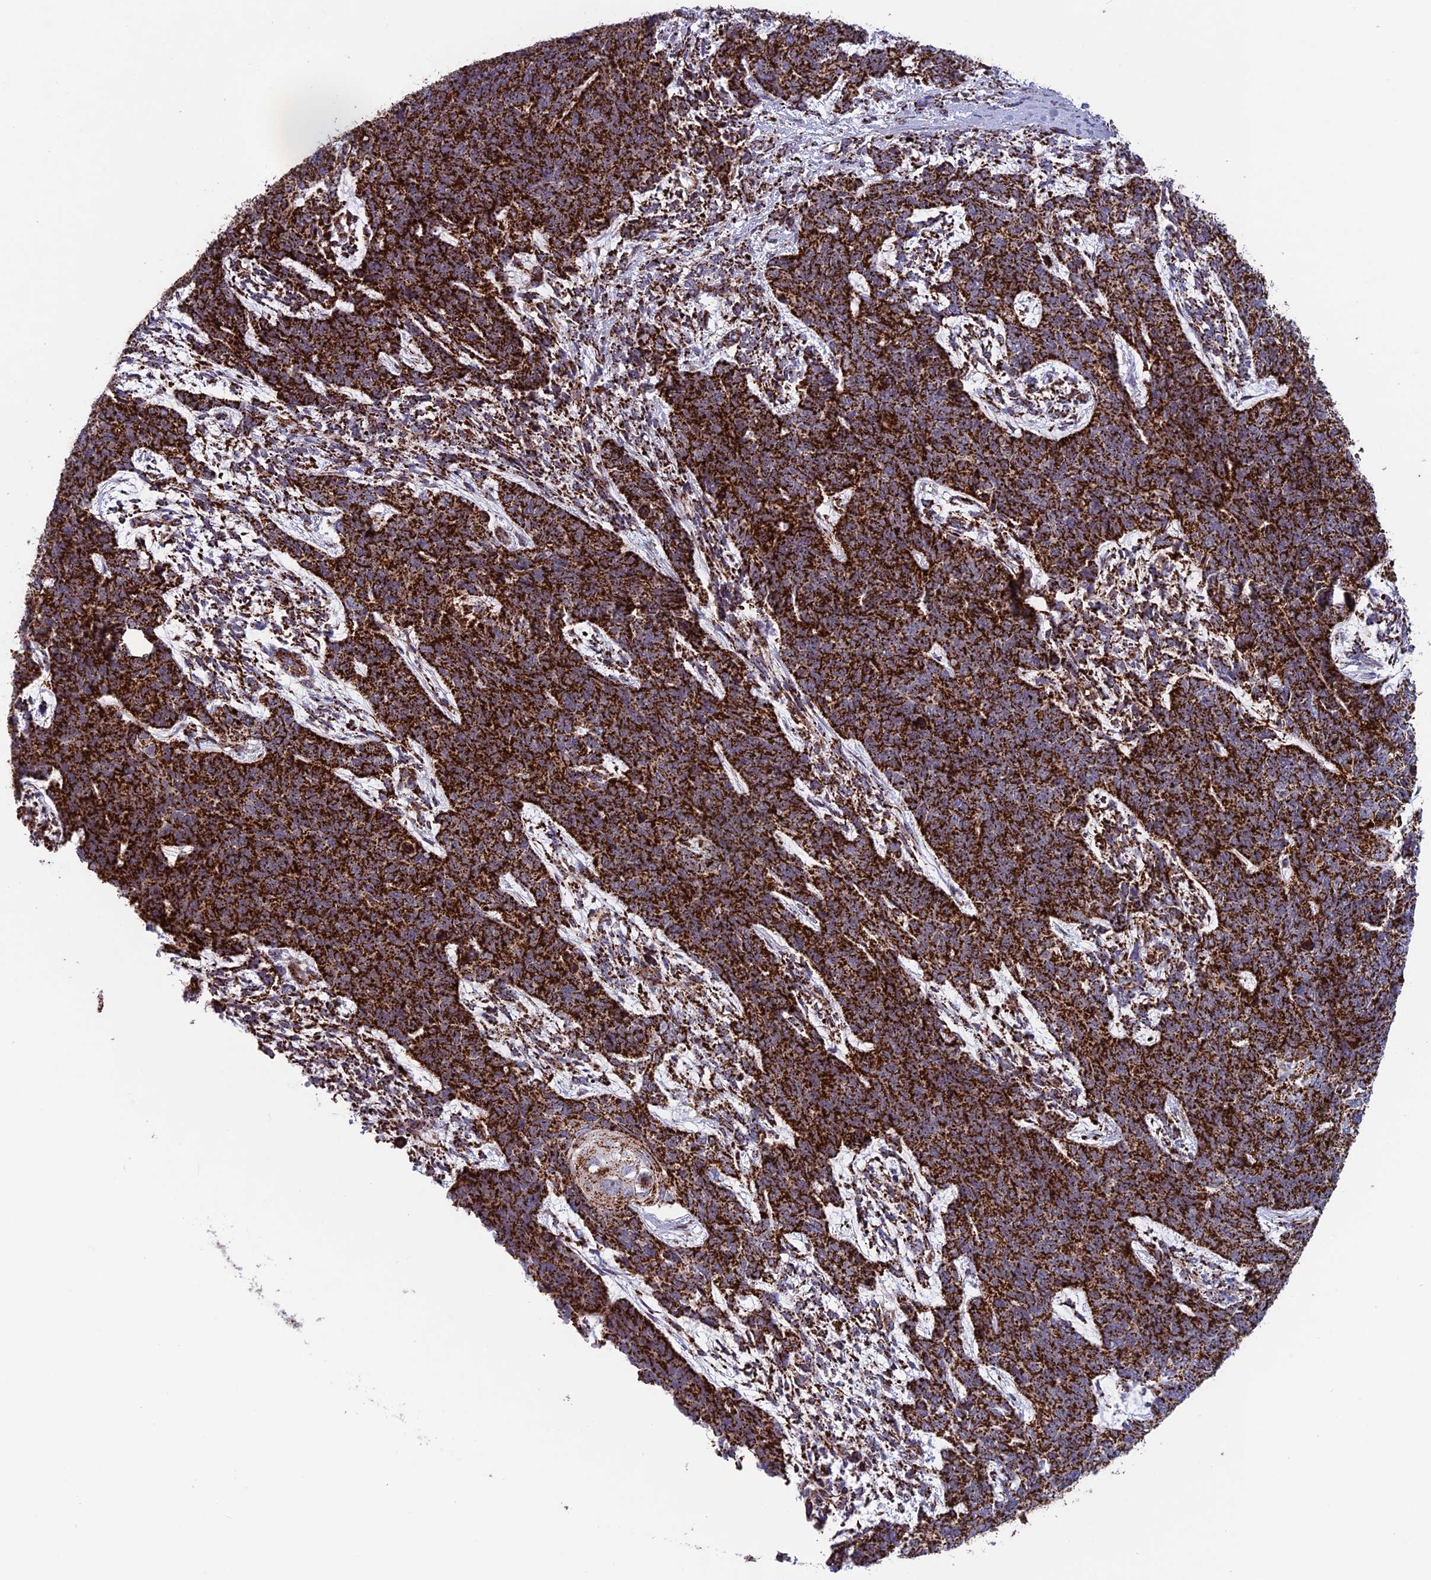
{"staining": {"intensity": "strong", "quantity": ">75%", "location": "cytoplasmic/membranous"}, "tissue": "cervical cancer", "cell_type": "Tumor cells", "image_type": "cancer", "snomed": [{"axis": "morphology", "description": "Squamous cell carcinoma, NOS"}, {"axis": "topography", "description": "Cervix"}], "caption": "A brown stain shows strong cytoplasmic/membranous positivity of a protein in human cervical cancer tumor cells.", "gene": "MRPS18B", "patient": {"sex": "female", "age": 63}}